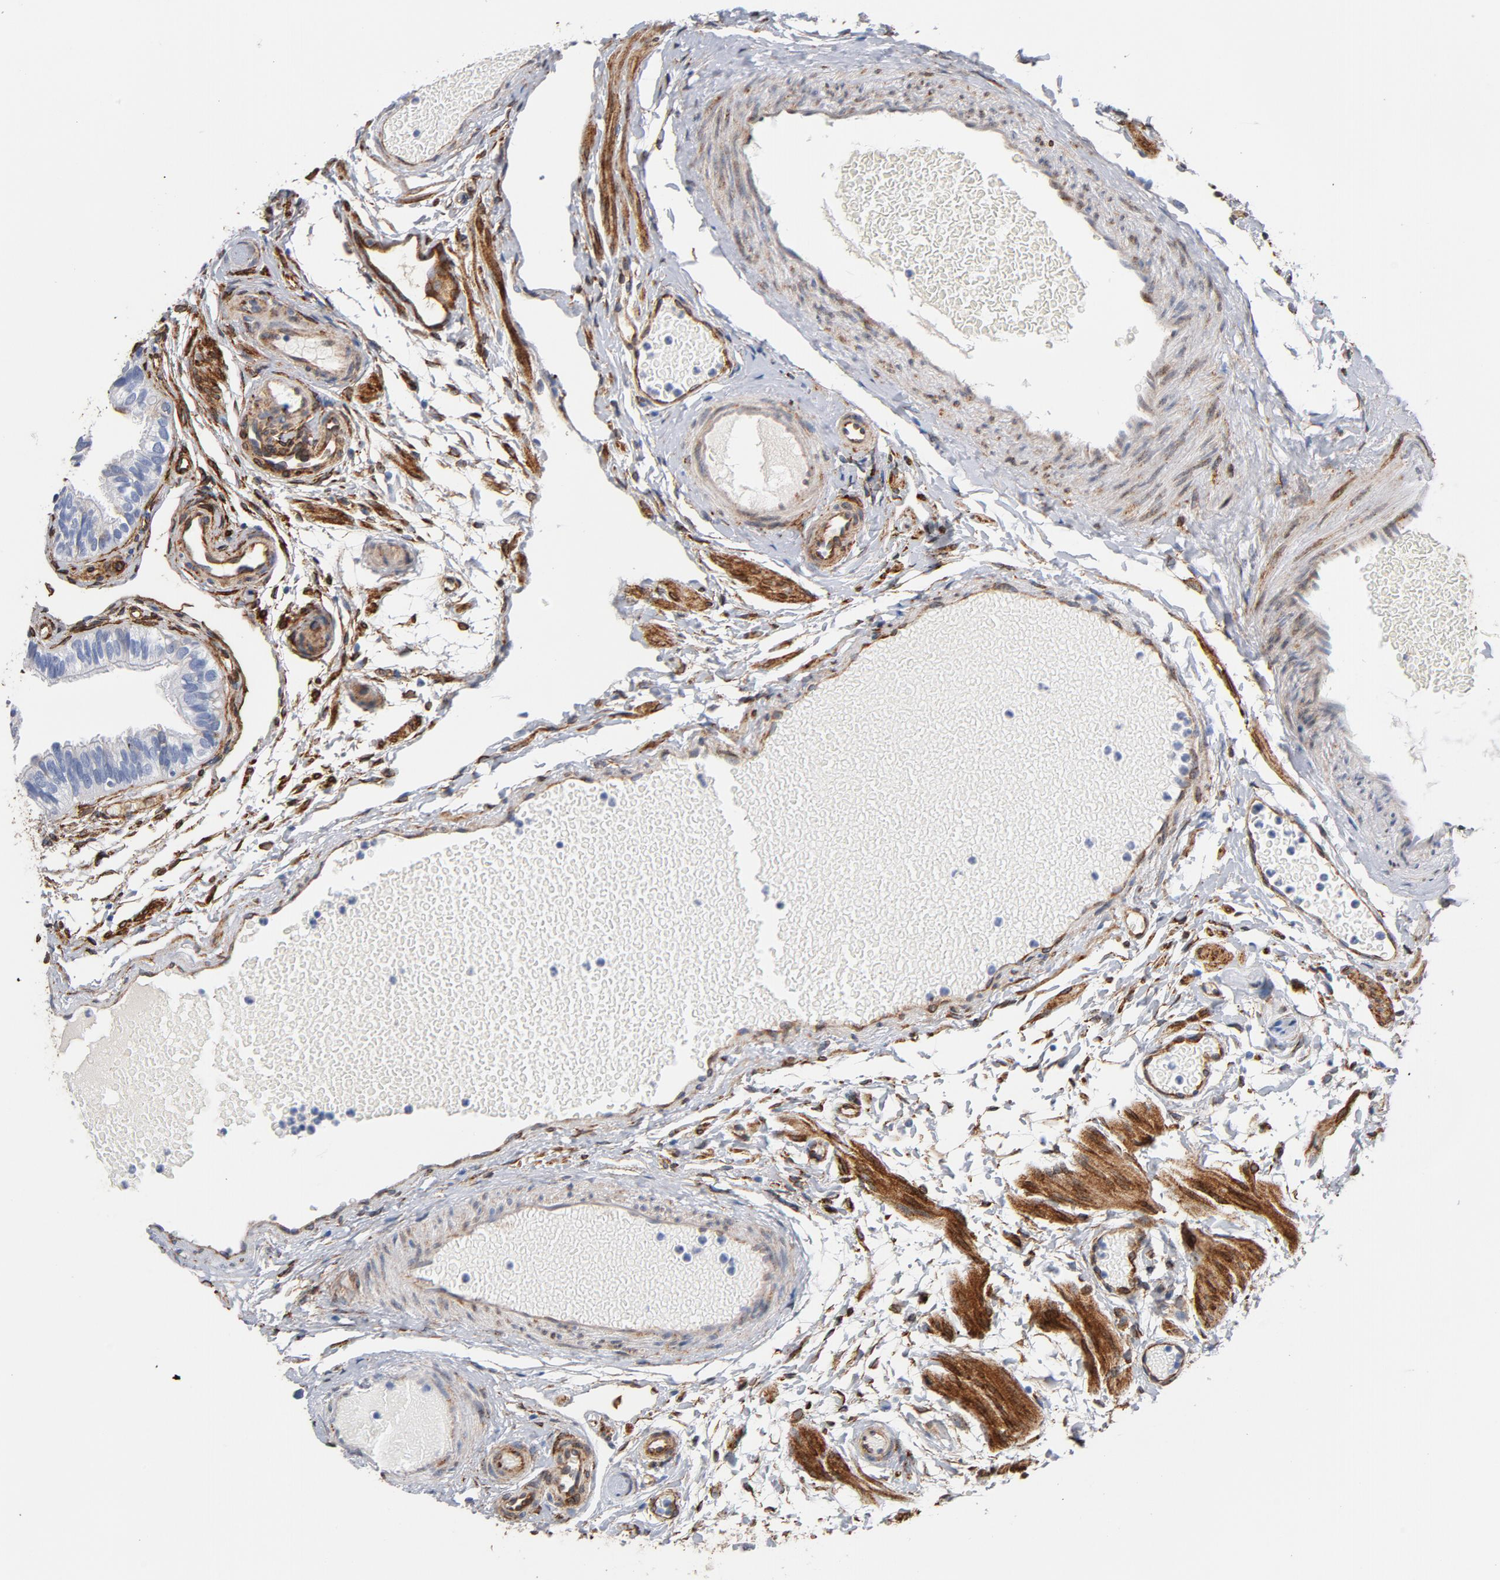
{"staining": {"intensity": "negative", "quantity": "none", "location": "none"}, "tissue": "fallopian tube", "cell_type": "Glandular cells", "image_type": "normal", "snomed": [{"axis": "morphology", "description": "Normal tissue, NOS"}, {"axis": "morphology", "description": "Dermoid, NOS"}, {"axis": "topography", "description": "Fallopian tube"}], "caption": "Immunohistochemistry histopathology image of normal fallopian tube: human fallopian tube stained with DAB displays no significant protein positivity in glandular cells. The staining was performed using DAB to visualize the protein expression in brown, while the nuclei were stained in blue with hematoxylin (Magnification: 20x).", "gene": "SERPINH1", "patient": {"sex": "female", "age": 33}}